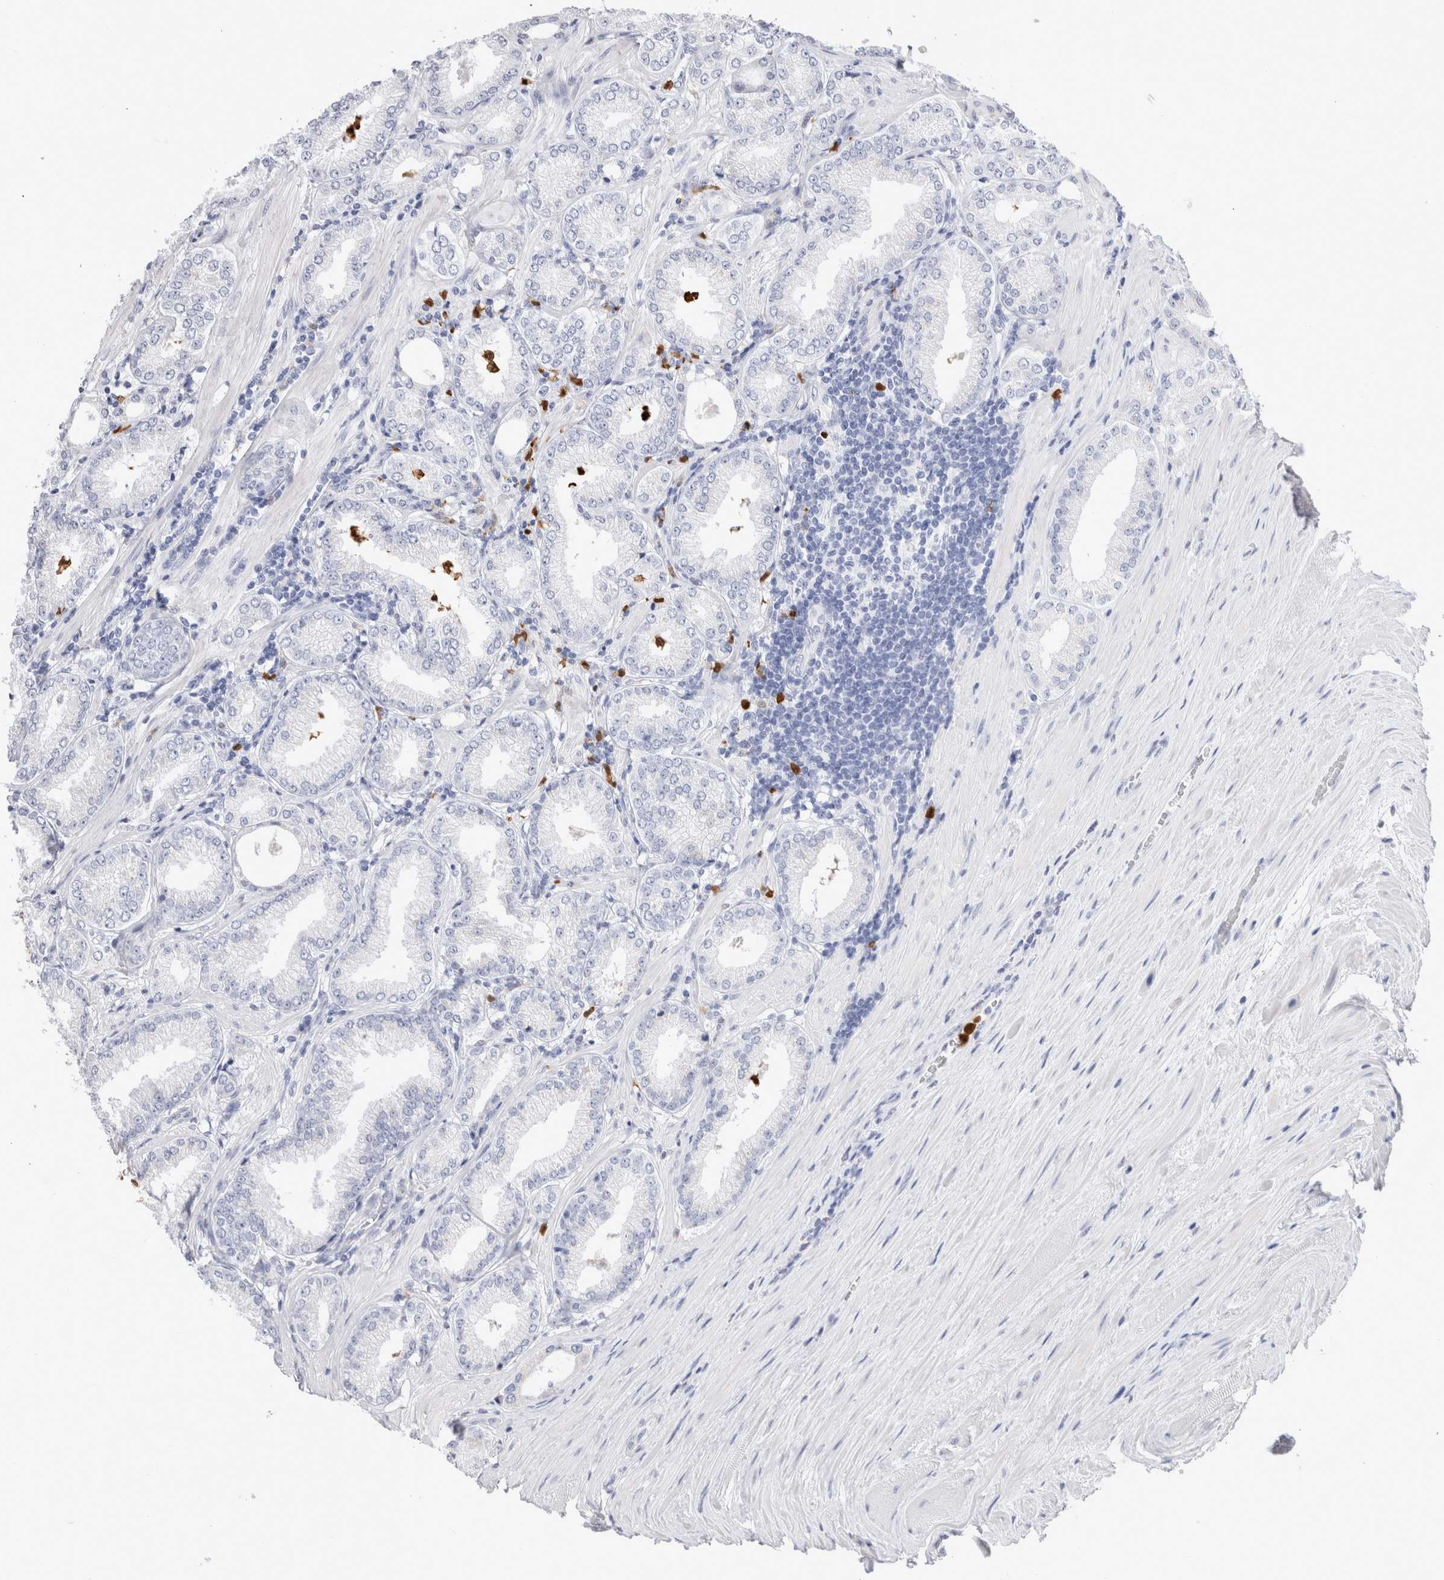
{"staining": {"intensity": "negative", "quantity": "none", "location": "none"}, "tissue": "prostate cancer", "cell_type": "Tumor cells", "image_type": "cancer", "snomed": [{"axis": "morphology", "description": "Adenocarcinoma, Low grade"}, {"axis": "topography", "description": "Prostate"}], "caption": "IHC of low-grade adenocarcinoma (prostate) reveals no positivity in tumor cells.", "gene": "SLC10A5", "patient": {"sex": "male", "age": 62}}